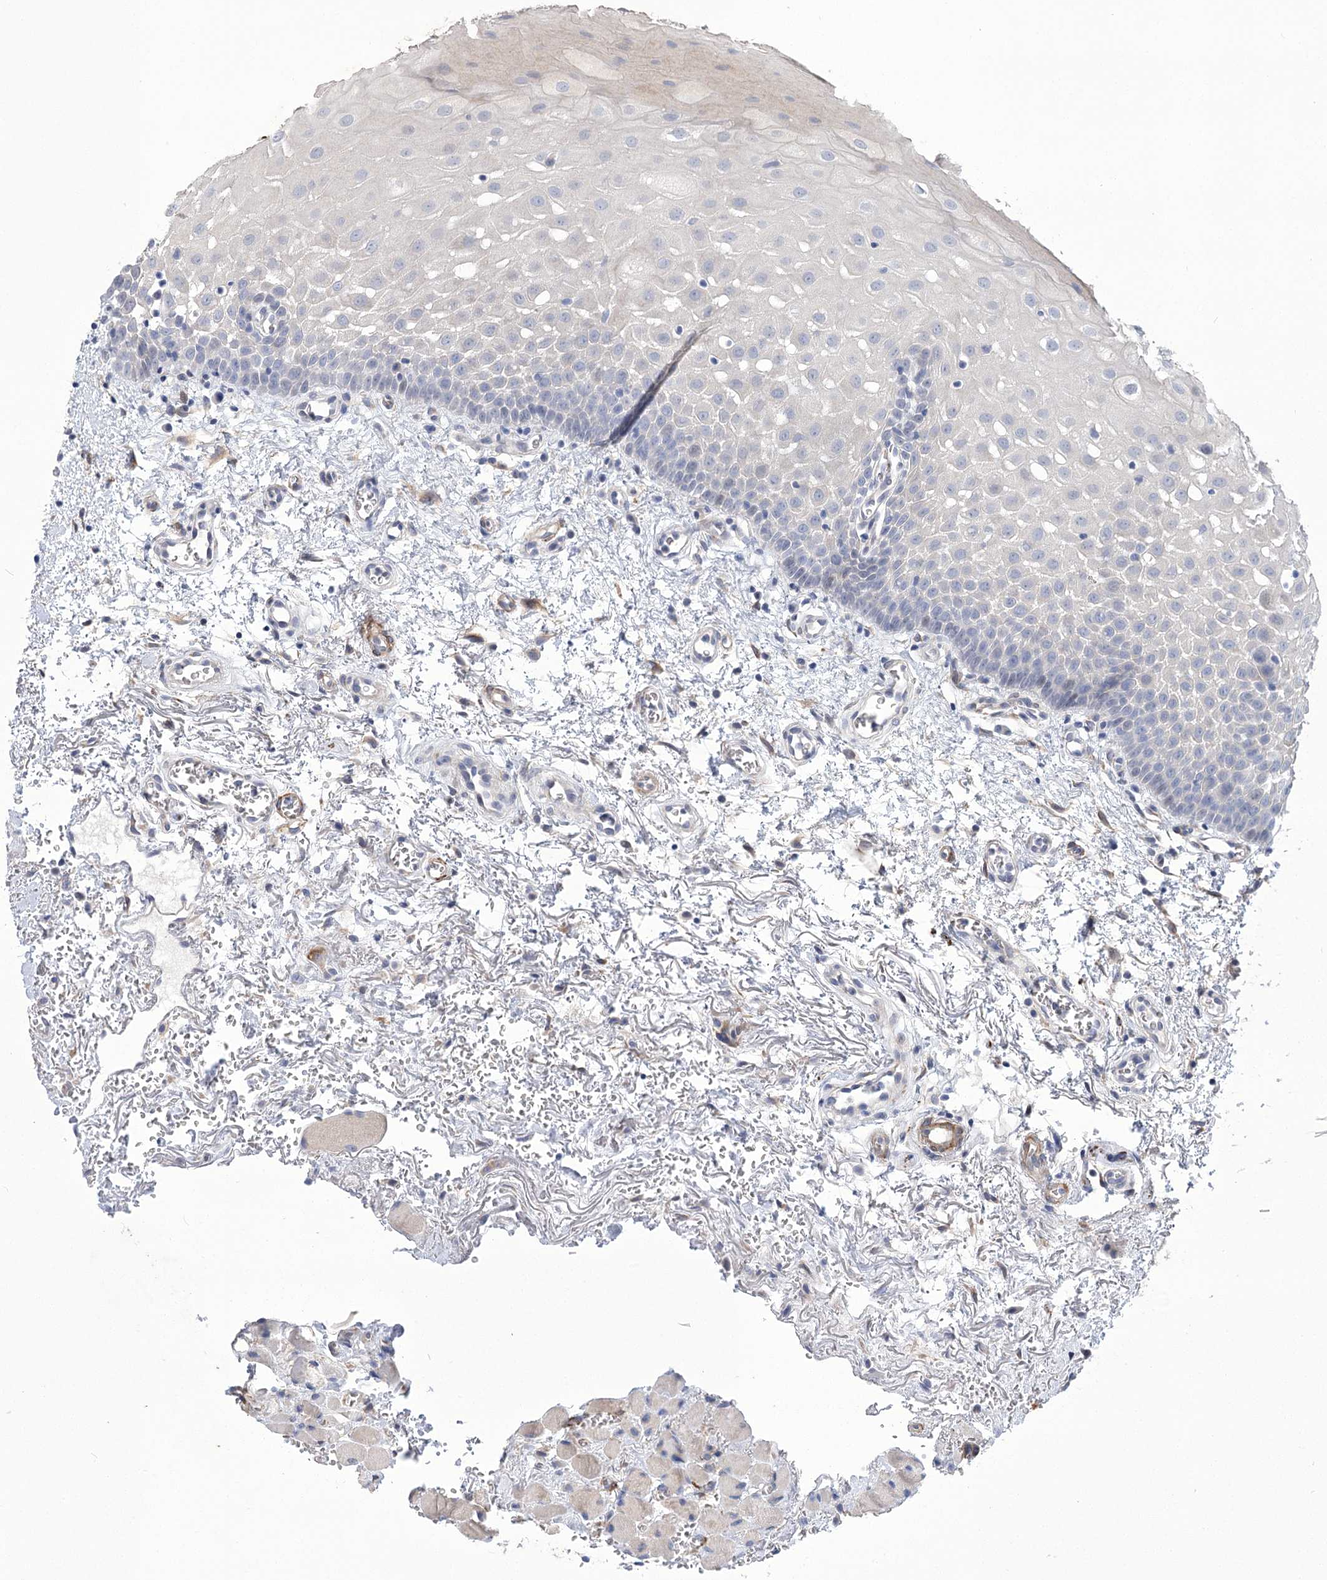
{"staining": {"intensity": "moderate", "quantity": "<25%", "location": "cytoplasmic/membranous"}, "tissue": "oral mucosa", "cell_type": "Squamous epithelial cells", "image_type": "normal", "snomed": [{"axis": "morphology", "description": "Normal tissue, NOS"}, {"axis": "morphology", "description": "Squamous cell carcinoma, NOS"}, {"axis": "topography", "description": "Oral tissue"}, {"axis": "topography", "description": "Head-Neck"}], "caption": "Protein analysis of benign oral mucosa reveals moderate cytoplasmic/membranous staining in approximately <25% of squamous epithelial cells. (Brightfield microscopy of DAB IHC at high magnification).", "gene": "ANGPTL3", "patient": {"sex": "male", "age": 68}}